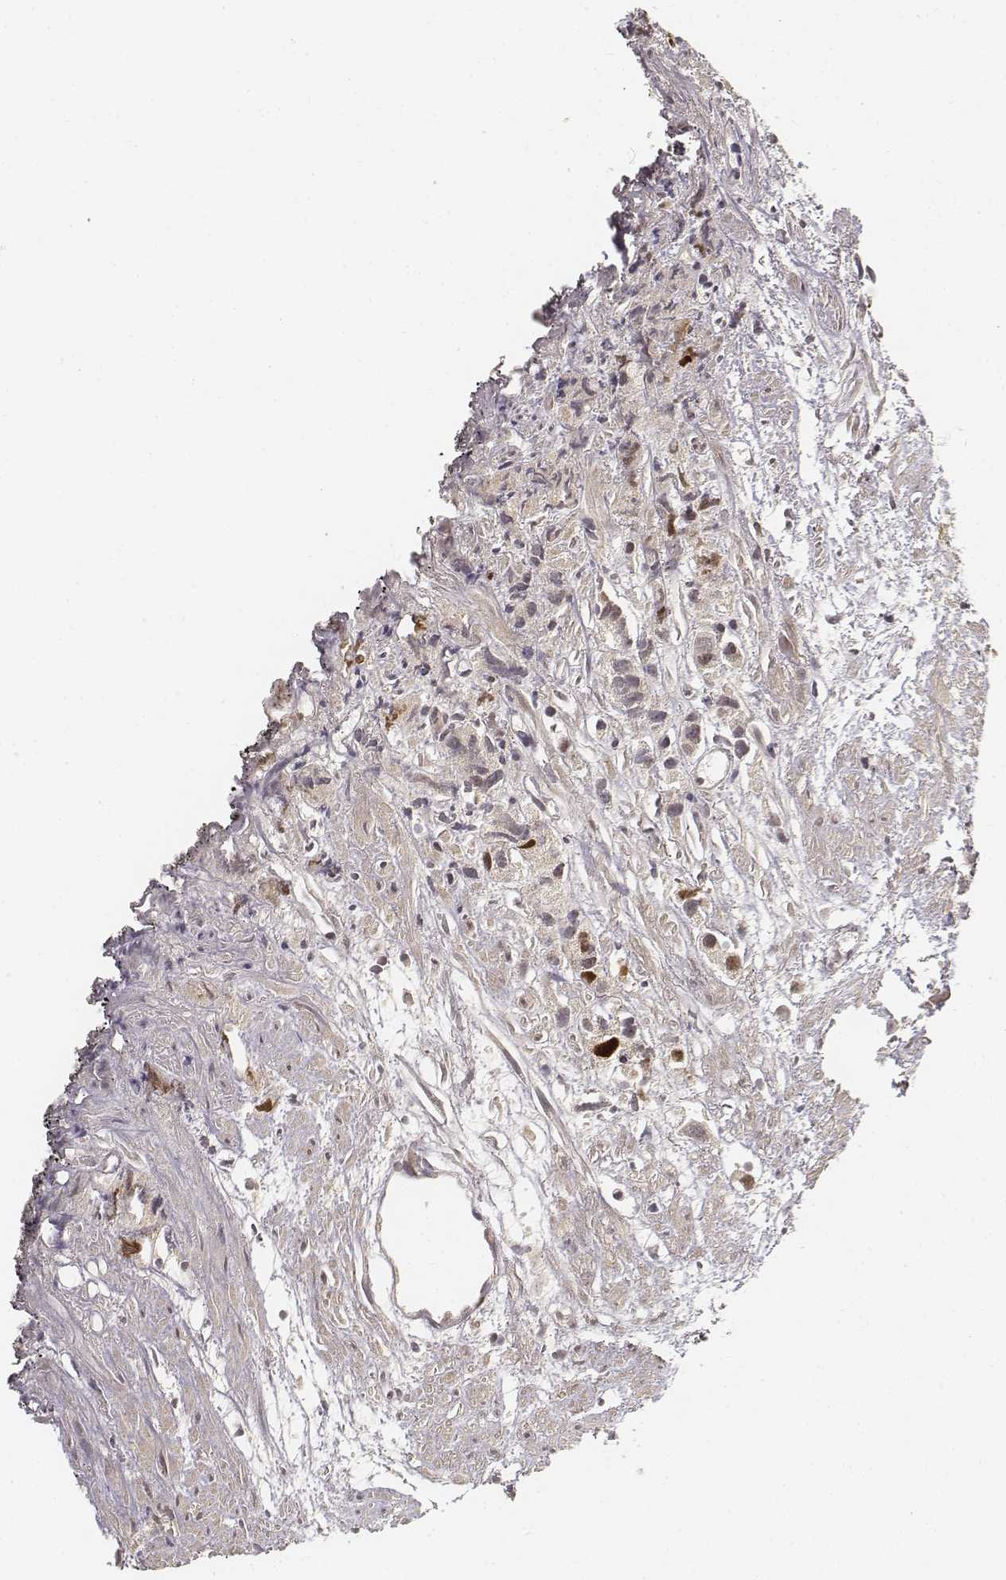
{"staining": {"intensity": "moderate", "quantity": "<25%", "location": "nuclear"}, "tissue": "prostate cancer", "cell_type": "Tumor cells", "image_type": "cancer", "snomed": [{"axis": "morphology", "description": "Adenocarcinoma, High grade"}, {"axis": "topography", "description": "Prostate"}], "caption": "Approximately <25% of tumor cells in prostate cancer (adenocarcinoma (high-grade)) display moderate nuclear protein staining as visualized by brown immunohistochemical staining.", "gene": "FANCD2", "patient": {"sex": "male", "age": 68}}